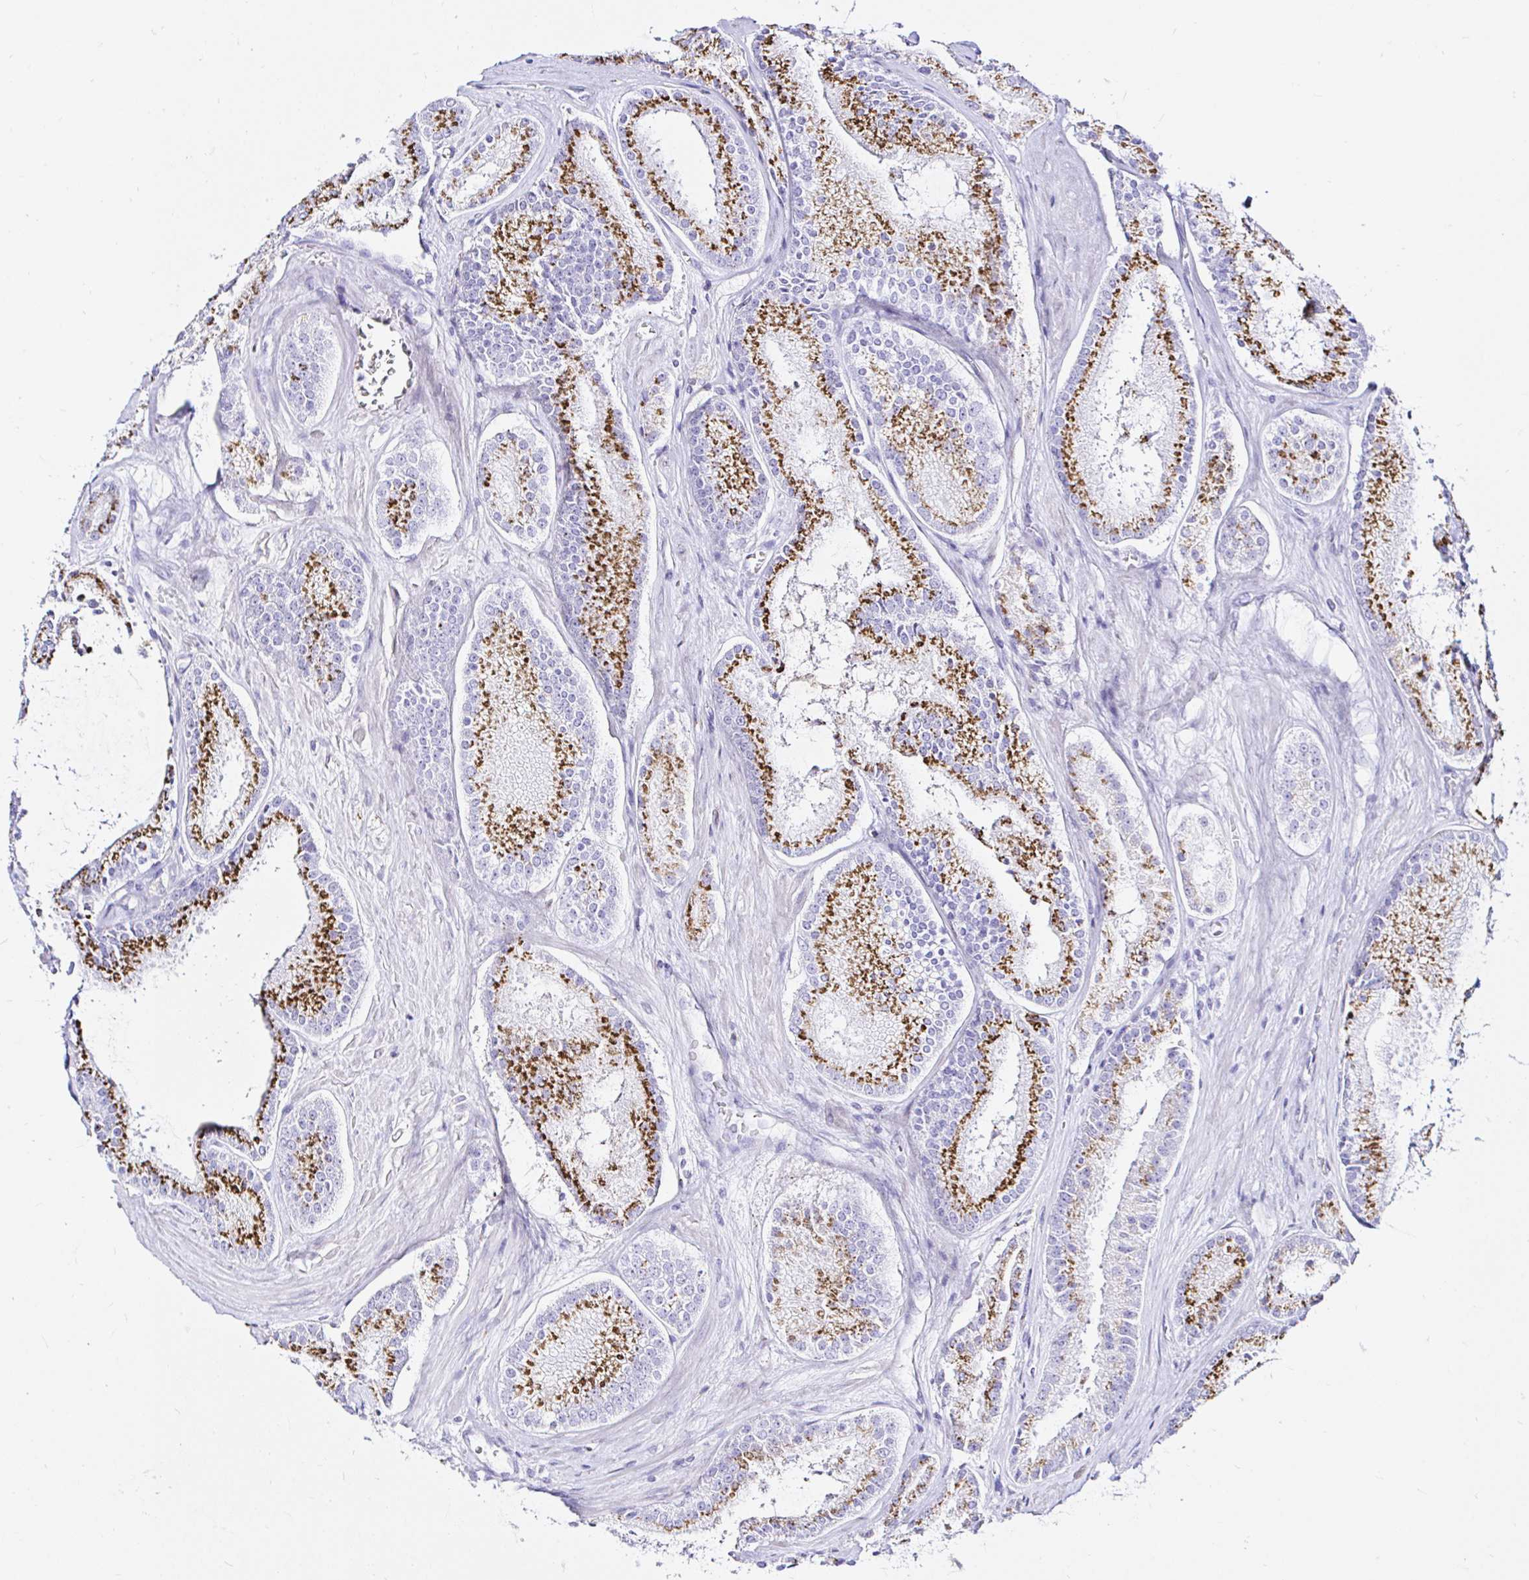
{"staining": {"intensity": "moderate", "quantity": "25%-75%", "location": "cytoplasmic/membranous"}, "tissue": "prostate cancer", "cell_type": "Tumor cells", "image_type": "cancer", "snomed": [{"axis": "morphology", "description": "Adenocarcinoma, High grade"}, {"axis": "topography", "description": "Prostate"}], "caption": "Adenocarcinoma (high-grade) (prostate) stained with immunohistochemistry (IHC) reveals moderate cytoplasmic/membranous positivity in approximately 25%-75% of tumor cells.", "gene": "ZNF432", "patient": {"sex": "male", "age": 73}}